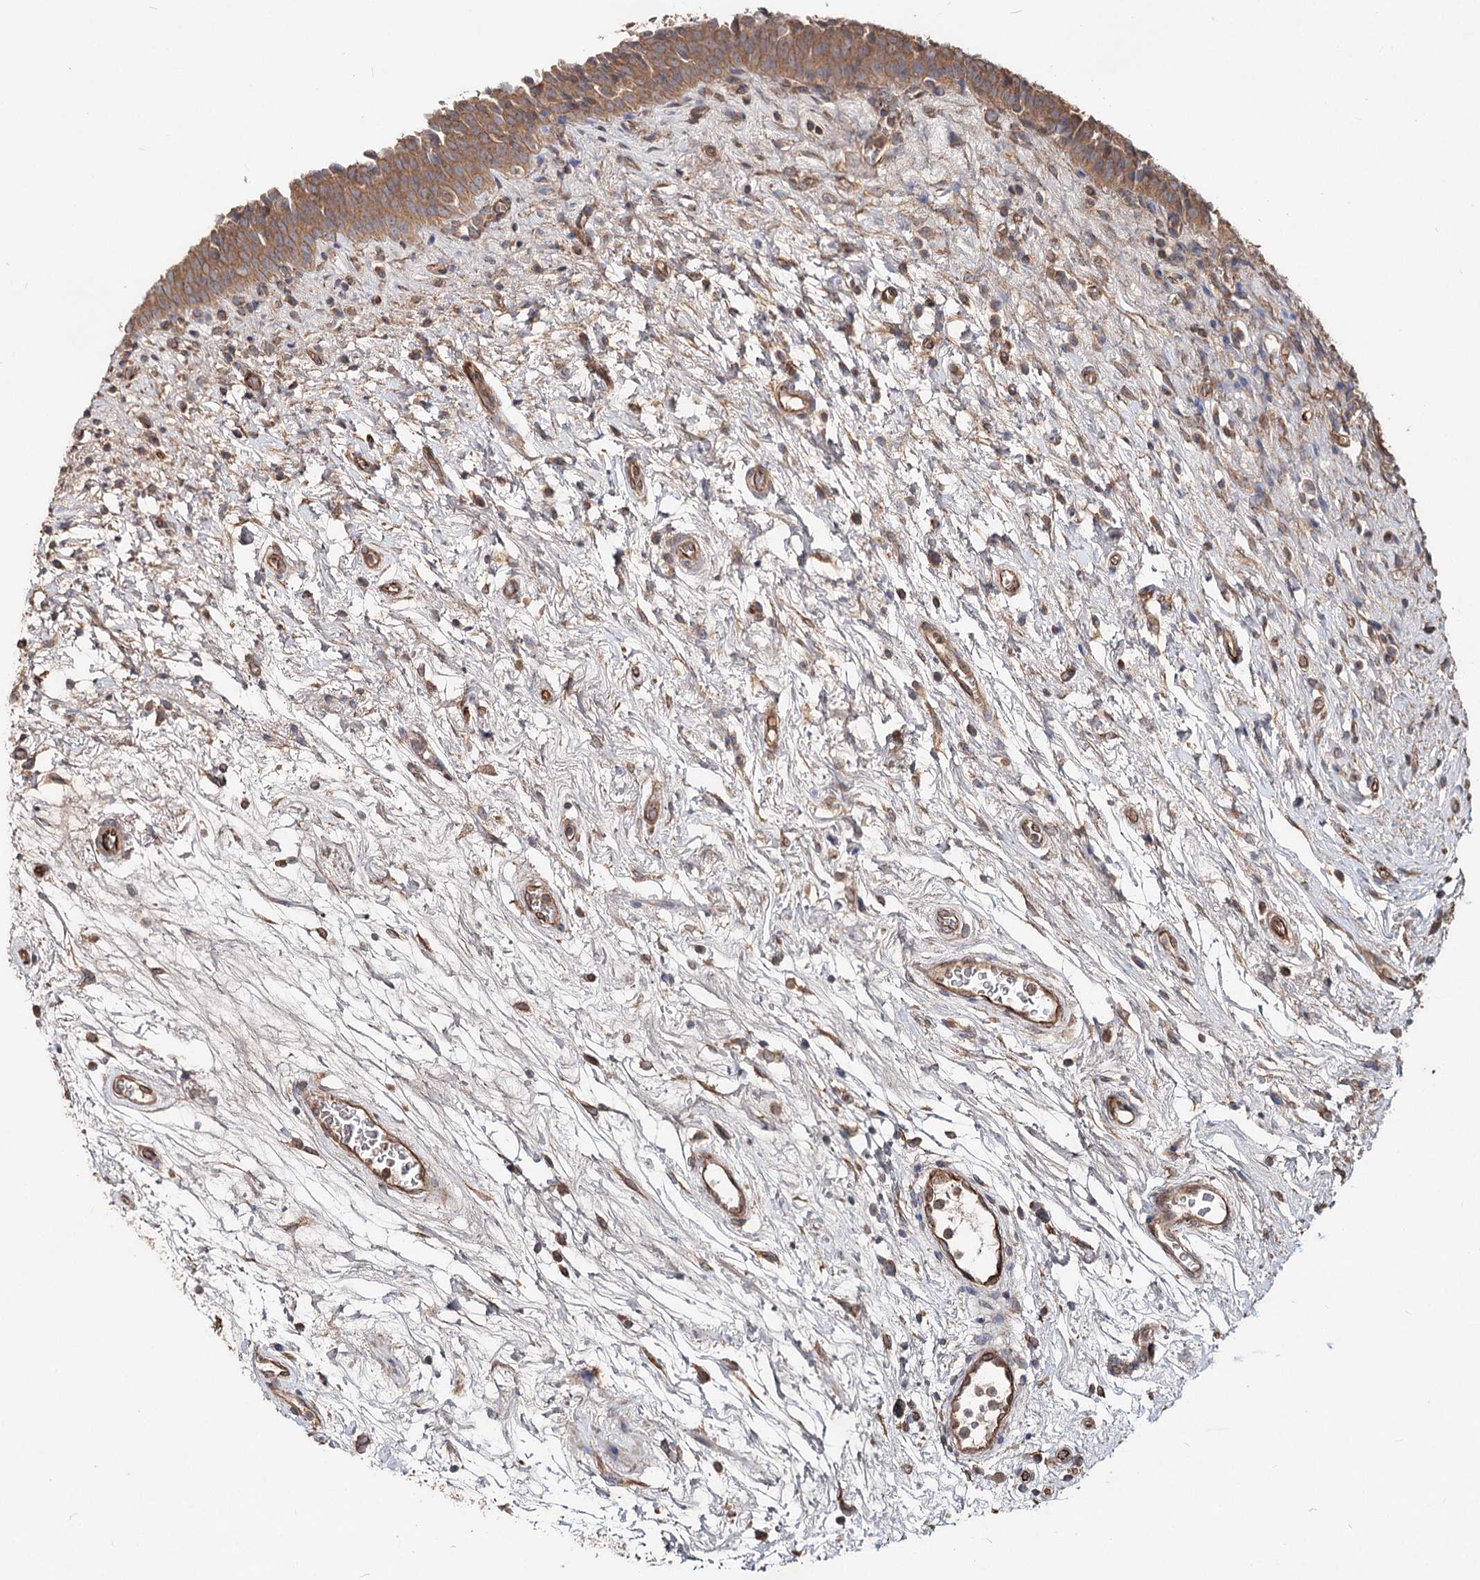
{"staining": {"intensity": "moderate", "quantity": ">75%", "location": "cytoplasmic/membranous"}, "tissue": "urinary bladder", "cell_type": "Urothelial cells", "image_type": "normal", "snomed": [{"axis": "morphology", "description": "Normal tissue, NOS"}, {"axis": "topography", "description": "Urinary bladder"}], "caption": "Benign urinary bladder reveals moderate cytoplasmic/membranous expression in approximately >75% of urothelial cells The staining was performed using DAB, with brown indicating positive protein expression. Nuclei are stained blue with hematoxylin..", "gene": "SPART", "patient": {"sex": "male", "age": 83}}